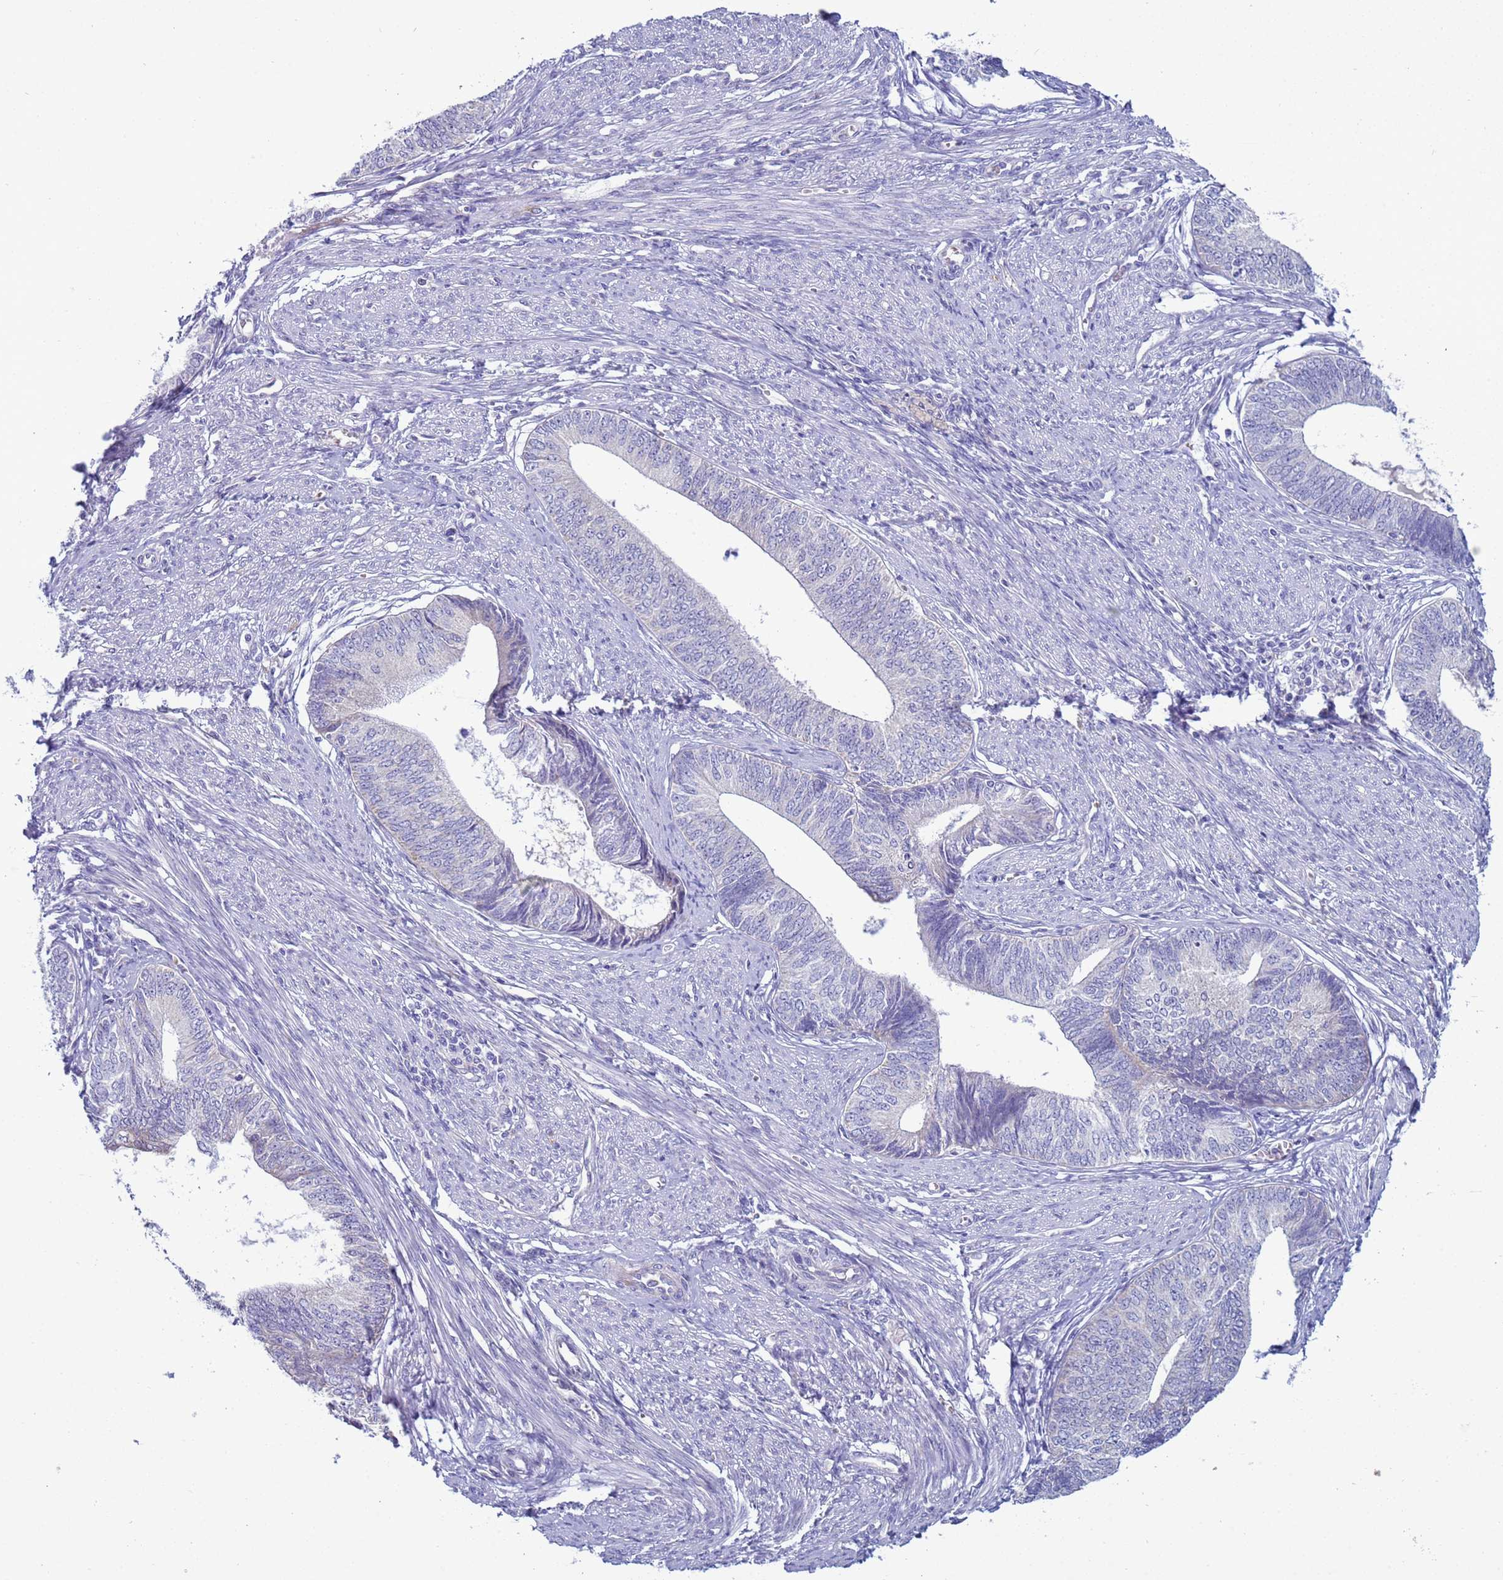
{"staining": {"intensity": "negative", "quantity": "none", "location": "none"}, "tissue": "endometrial cancer", "cell_type": "Tumor cells", "image_type": "cancer", "snomed": [{"axis": "morphology", "description": "Adenocarcinoma, NOS"}, {"axis": "topography", "description": "Endometrium"}], "caption": "Protein analysis of endometrial cancer (adenocarcinoma) shows no significant positivity in tumor cells. (Stains: DAB immunohistochemistry with hematoxylin counter stain, Microscopy: brightfield microscopy at high magnification).", "gene": "ABHD17B", "patient": {"sex": "female", "age": 68}}